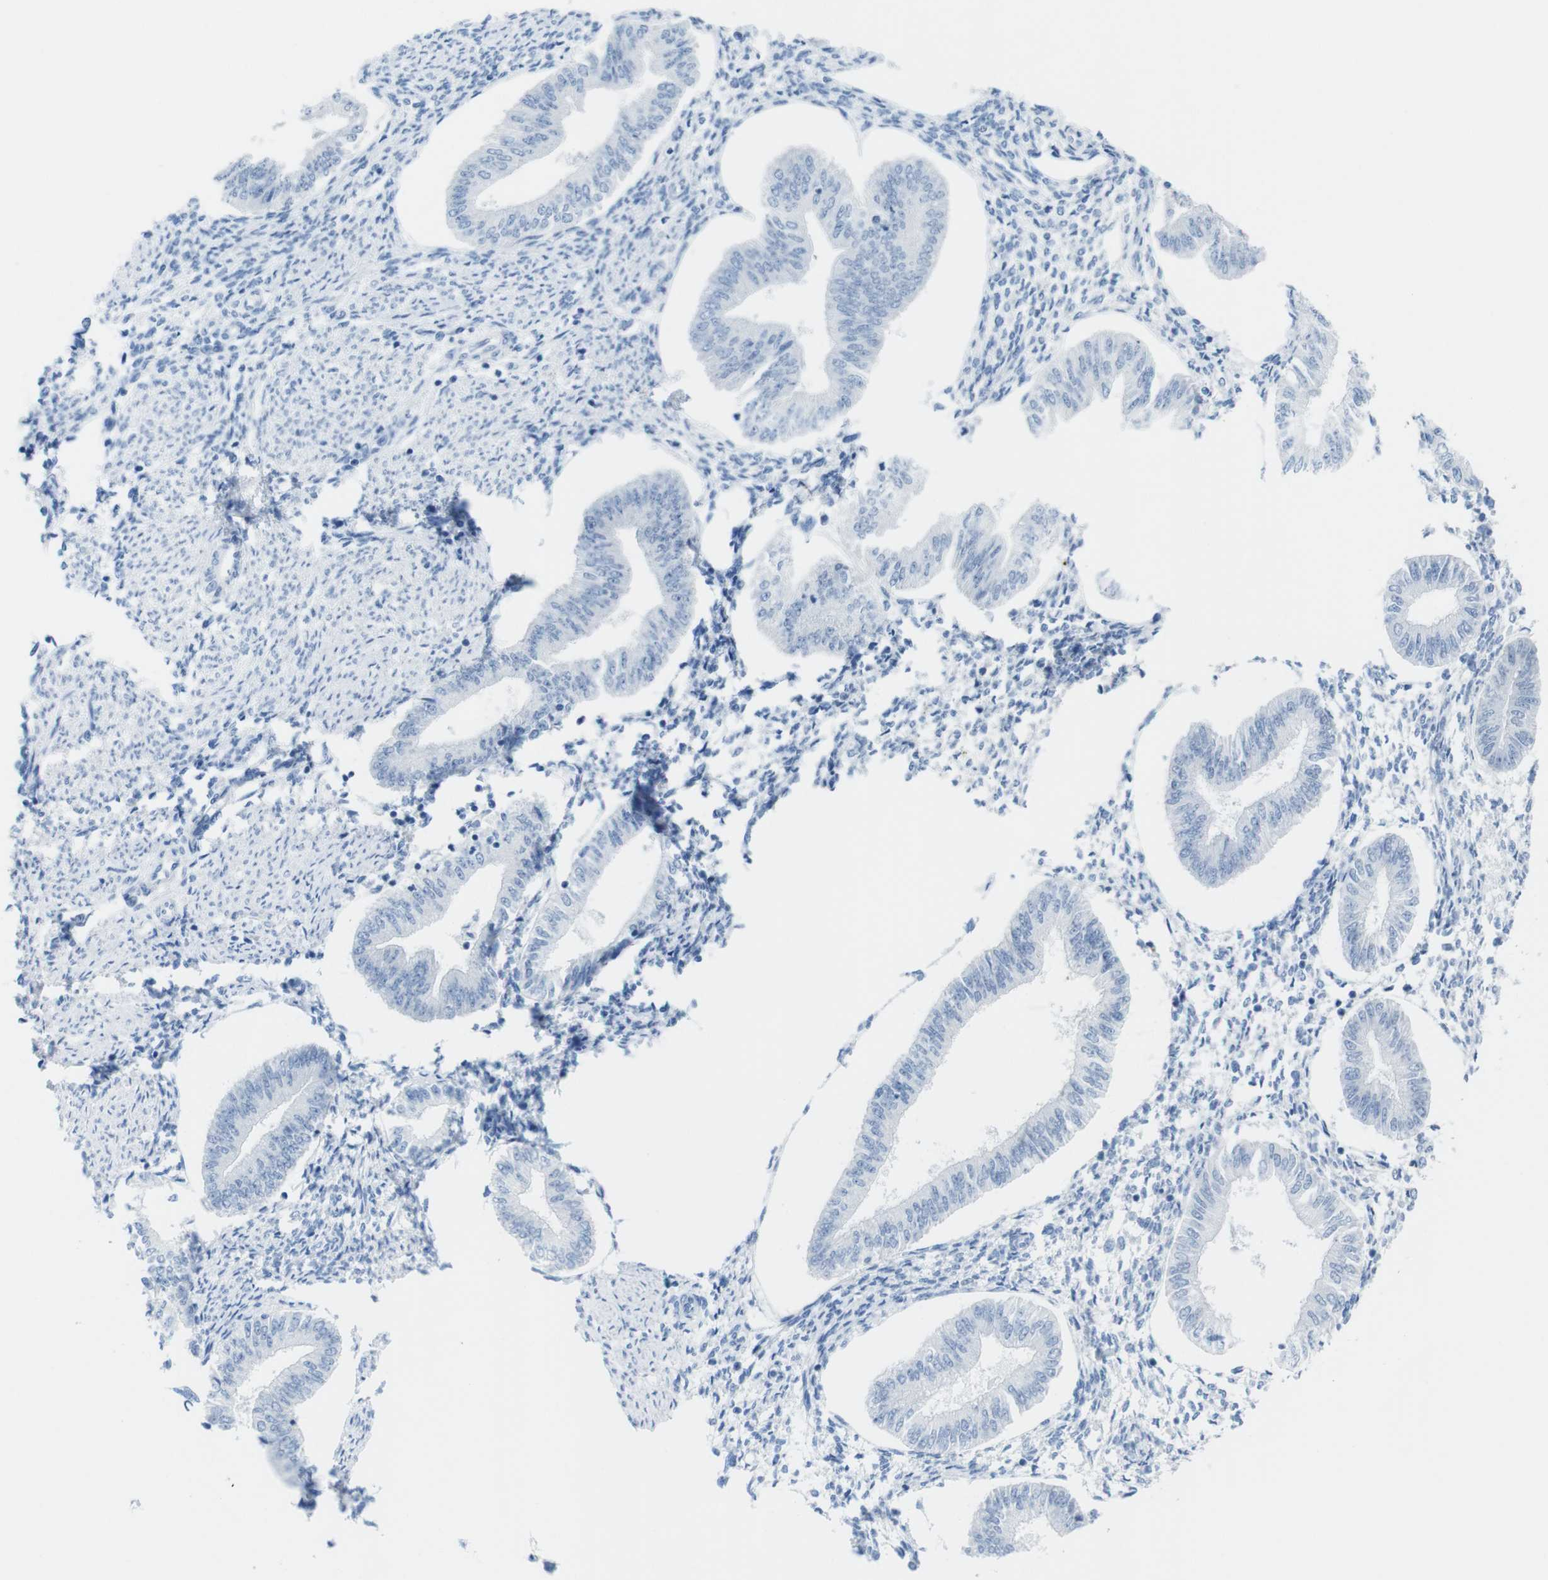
{"staining": {"intensity": "negative", "quantity": "none", "location": "none"}, "tissue": "endometrium", "cell_type": "Cells in endometrial stroma", "image_type": "normal", "snomed": [{"axis": "morphology", "description": "Normal tissue, NOS"}, {"axis": "topography", "description": "Endometrium"}], "caption": "This is a photomicrograph of immunohistochemistry staining of unremarkable endometrium, which shows no staining in cells in endometrial stroma.", "gene": "OPN1SW", "patient": {"sex": "female", "age": 50}}